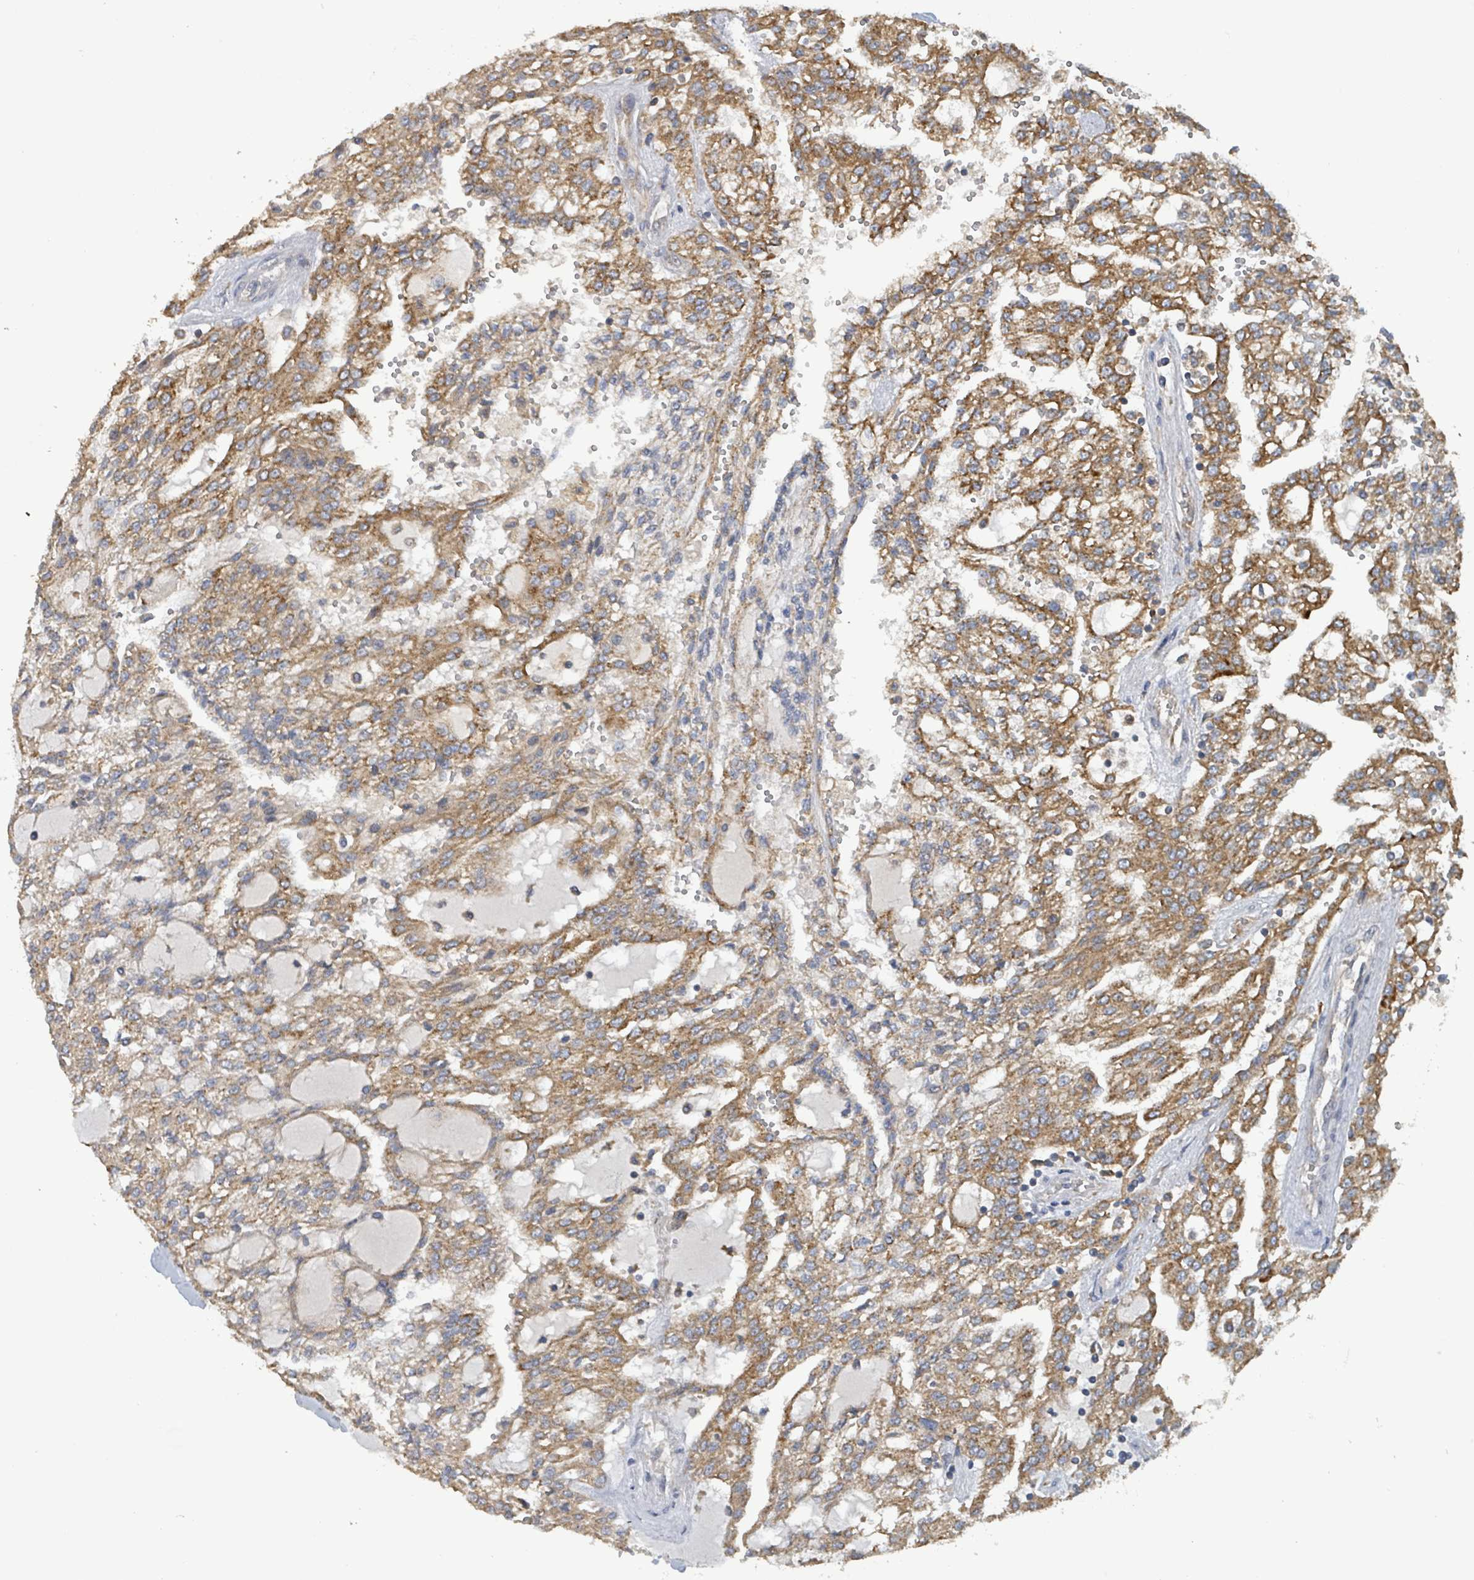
{"staining": {"intensity": "moderate", "quantity": ">75%", "location": "cytoplasmic/membranous"}, "tissue": "renal cancer", "cell_type": "Tumor cells", "image_type": "cancer", "snomed": [{"axis": "morphology", "description": "Adenocarcinoma, NOS"}, {"axis": "topography", "description": "Kidney"}], "caption": "Renal cancer stained for a protein (brown) demonstrates moderate cytoplasmic/membranous positive staining in about >75% of tumor cells.", "gene": "PLAAT1", "patient": {"sex": "male", "age": 63}}